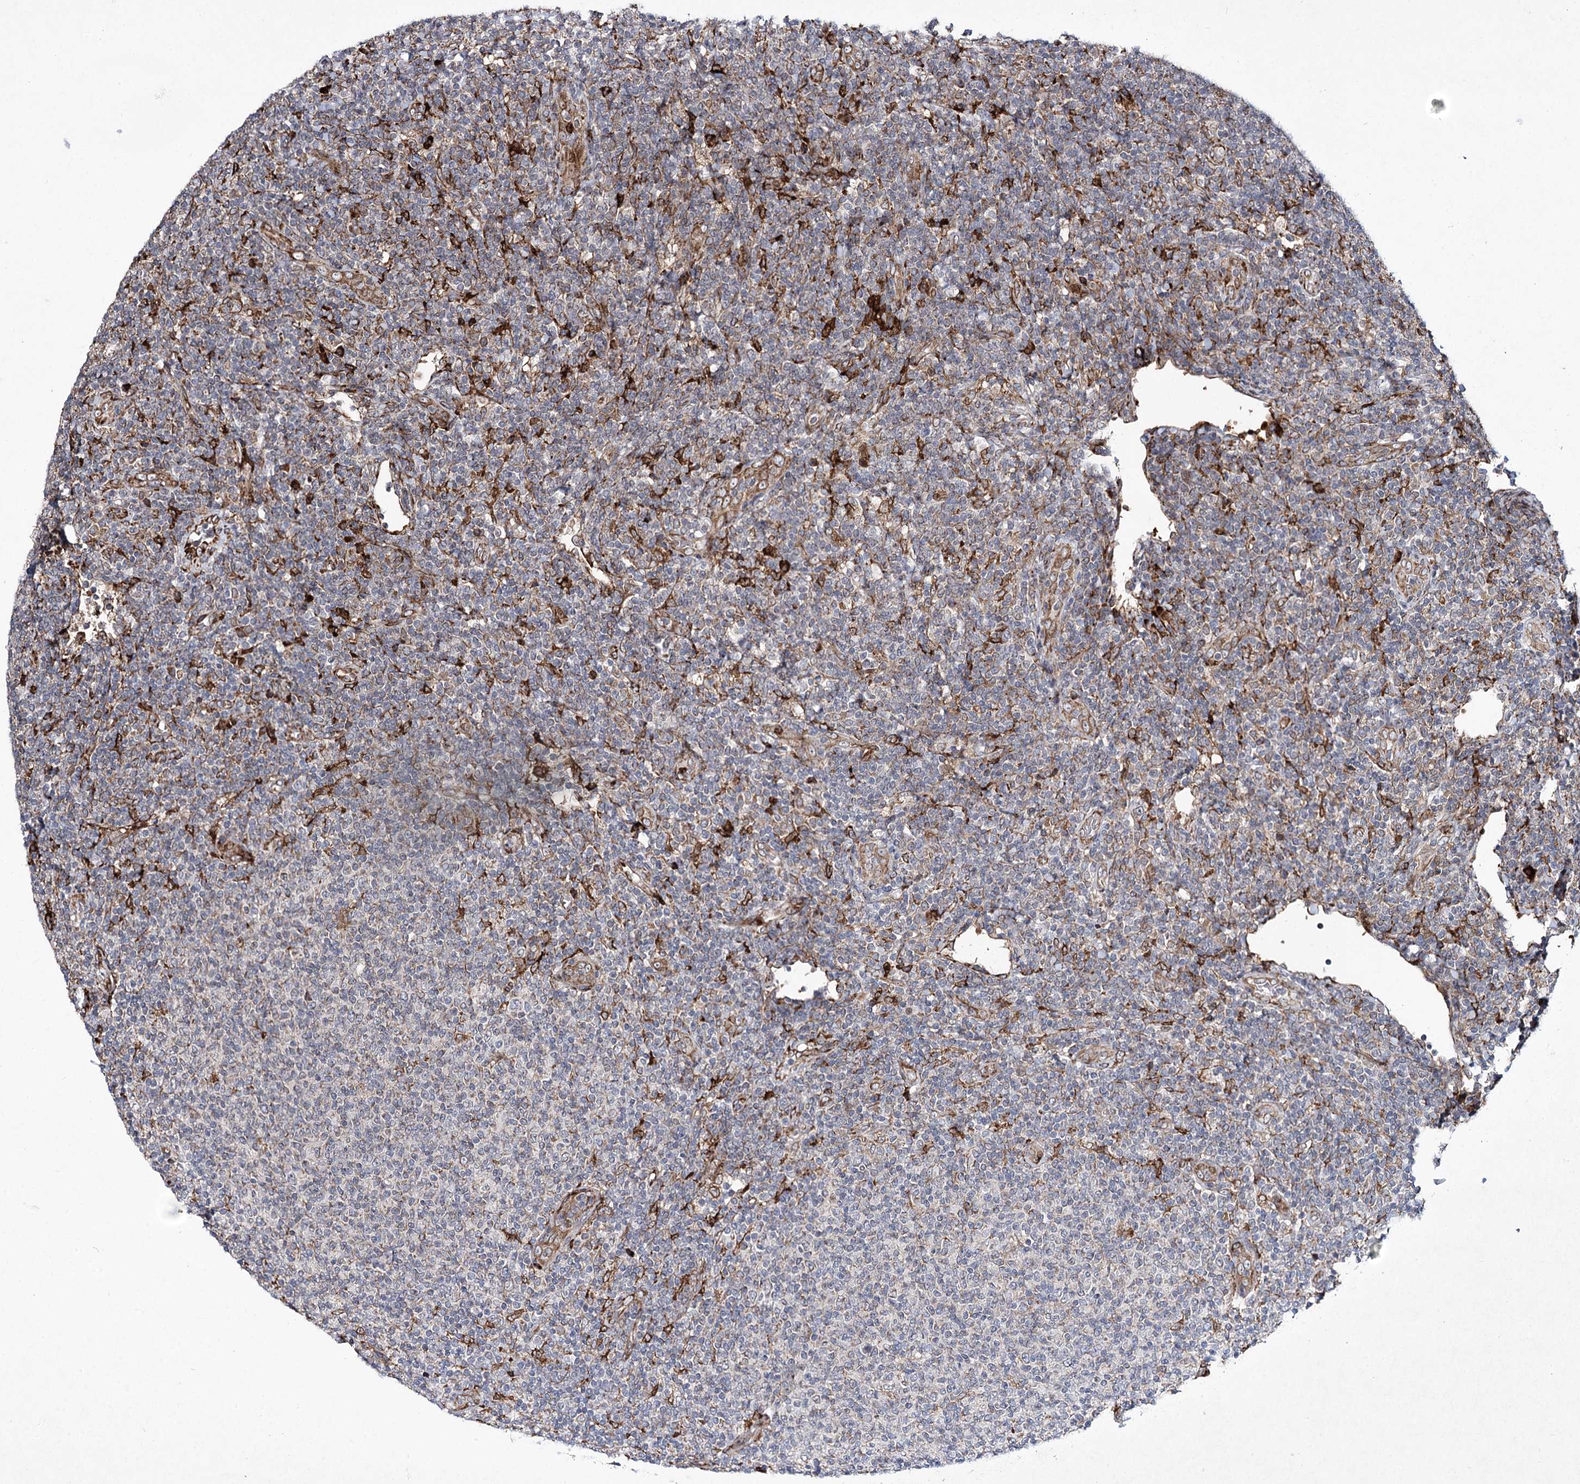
{"staining": {"intensity": "negative", "quantity": "none", "location": "none"}, "tissue": "lymphoma", "cell_type": "Tumor cells", "image_type": "cancer", "snomed": [{"axis": "morphology", "description": "Malignant lymphoma, non-Hodgkin's type, Low grade"}, {"axis": "topography", "description": "Lymph node"}], "caption": "Malignant lymphoma, non-Hodgkin's type (low-grade) stained for a protein using IHC shows no staining tumor cells.", "gene": "DCUN1D4", "patient": {"sex": "male", "age": 66}}